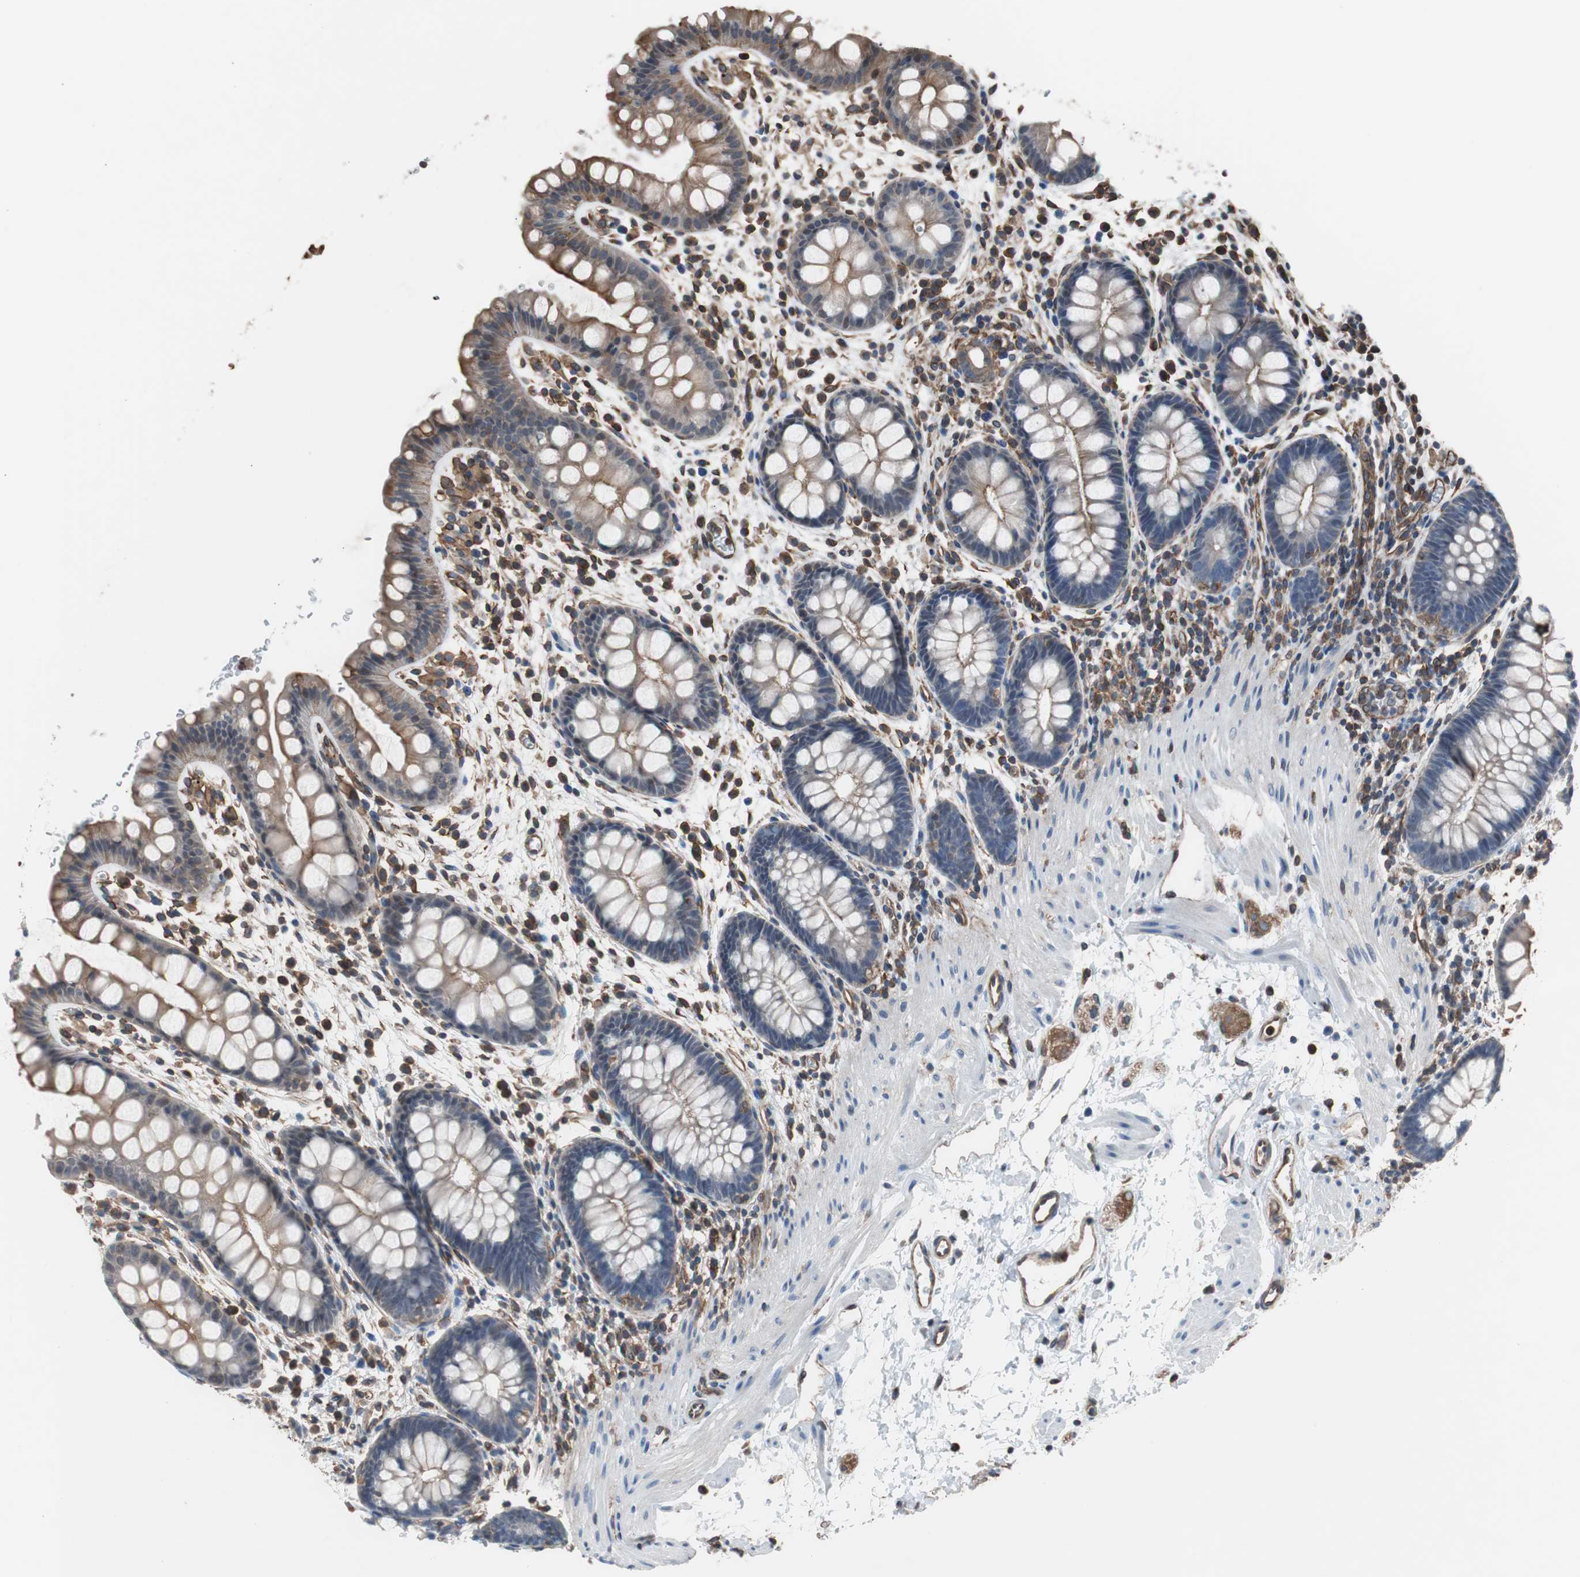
{"staining": {"intensity": "moderate", "quantity": "25%-75%", "location": "cytoplasmic/membranous"}, "tissue": "rectum", "cell_type": "Glandular cells", "image_type": "normal", "snomed": [{"axis": "morphology", "description": "Normal tissue, NOS"}, {"axis": "topography", "description": "Rectum"}], "caption": "Immunohistochemical staining of unremarkable human rectum displays 25%-75% levels of moderate cytoplasmic/membranous protein expression in approximately 25%-75% of glandular cells.", "gene": "KIF3B", "patient": {"sex": "female", "age": 24}}